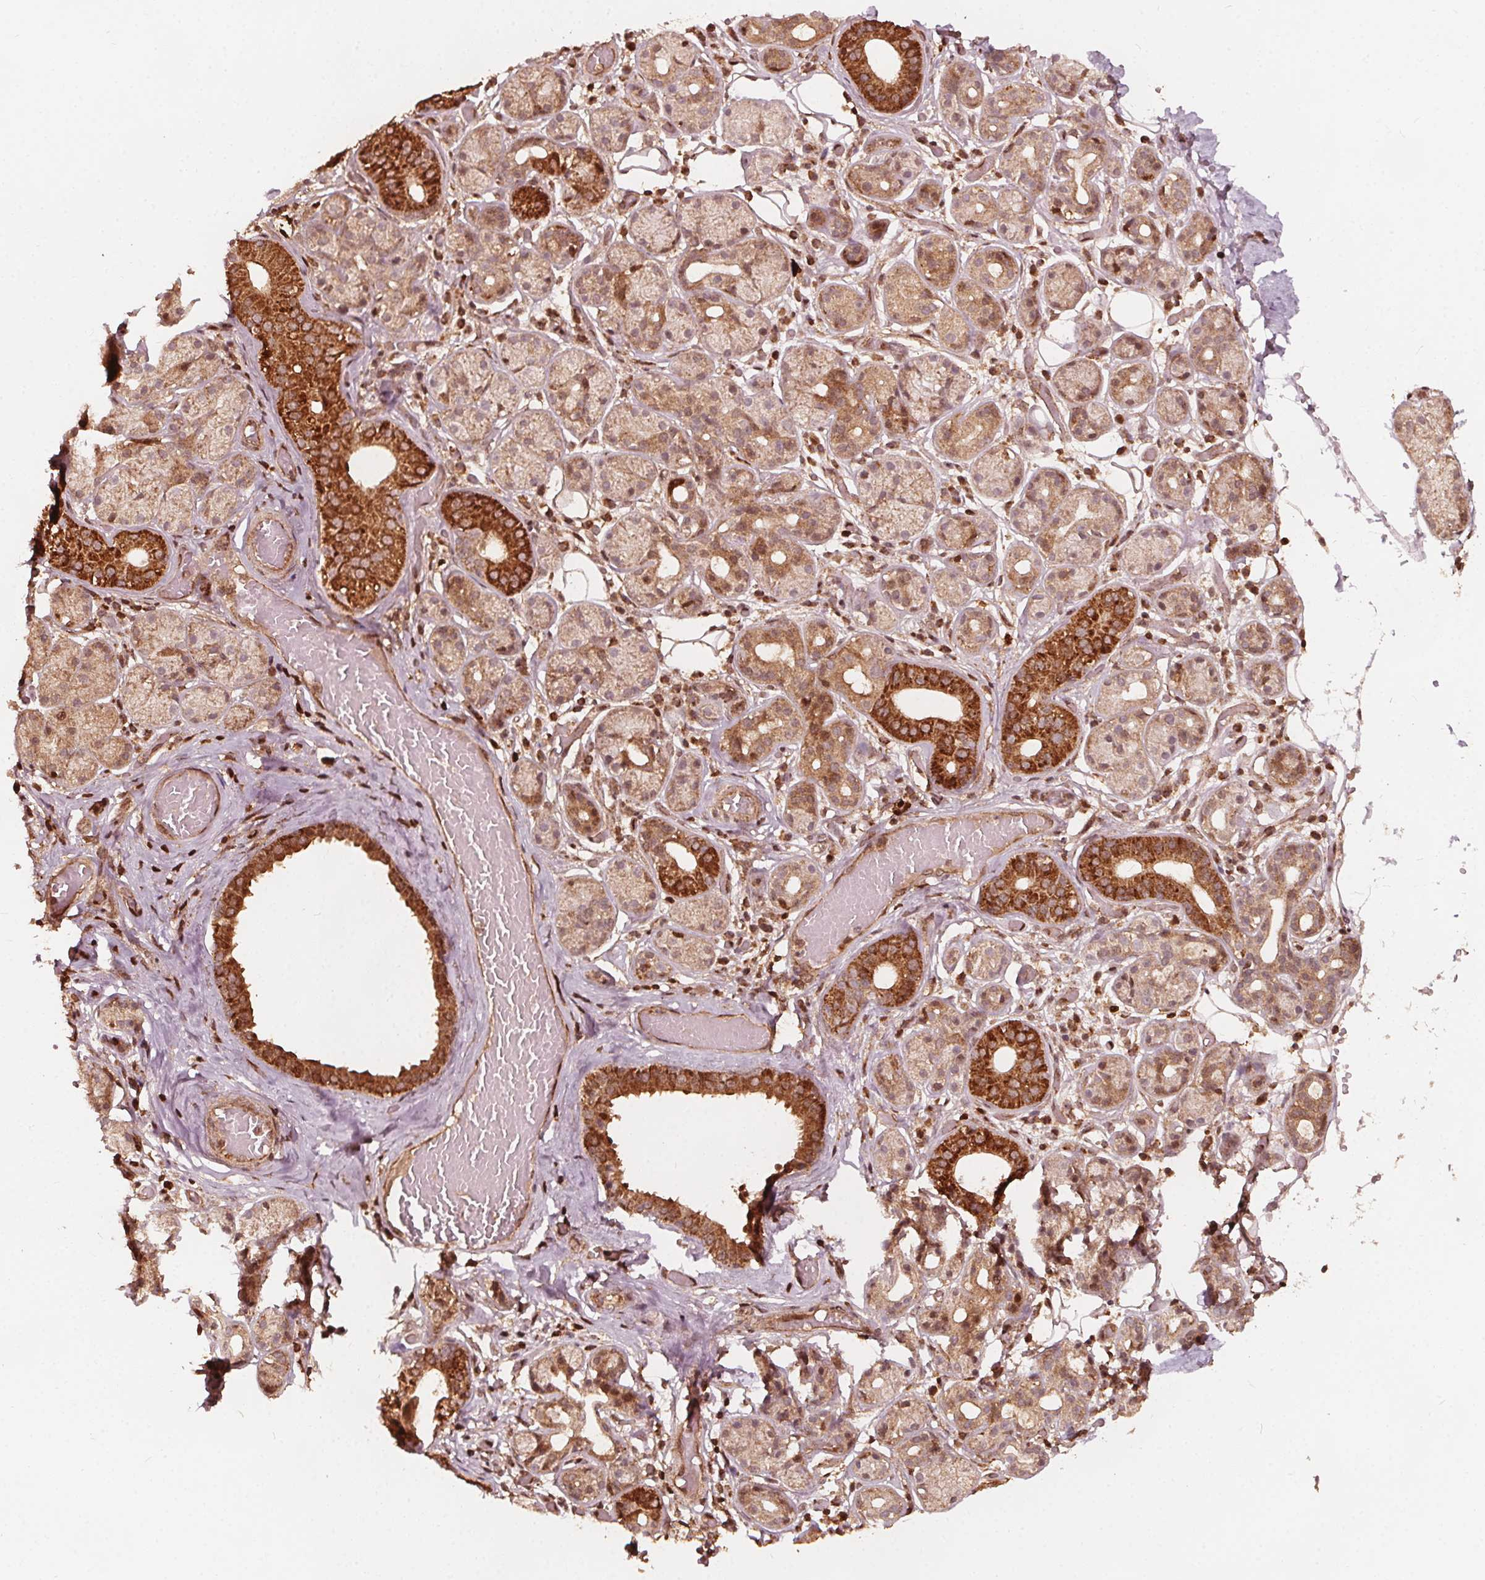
{"staining": {"intensity": "moderate", "quantity": ">75%", "location": "cytoplasmic/membranous"}, "tissue": "salivary gland", "cell_type": "Glandular cells", "image_type": "normal", "snomed": [{"axis": "morphology", "description": "Normal tissue, NOS"}, {"axis": "topography", "description": "Salivary gland"}, {"axis": "topography", "description": "Peripheral nerve tissue"}], "caption": "Moderate cytoplasmic/membranous positivity for a protein is identified in approximately >75% of glandular cells of unremarkable salivary gland using immunohistochemistry (IHC).", "gene": "AIP", "patient": {"sex": "male", "age": 71}}